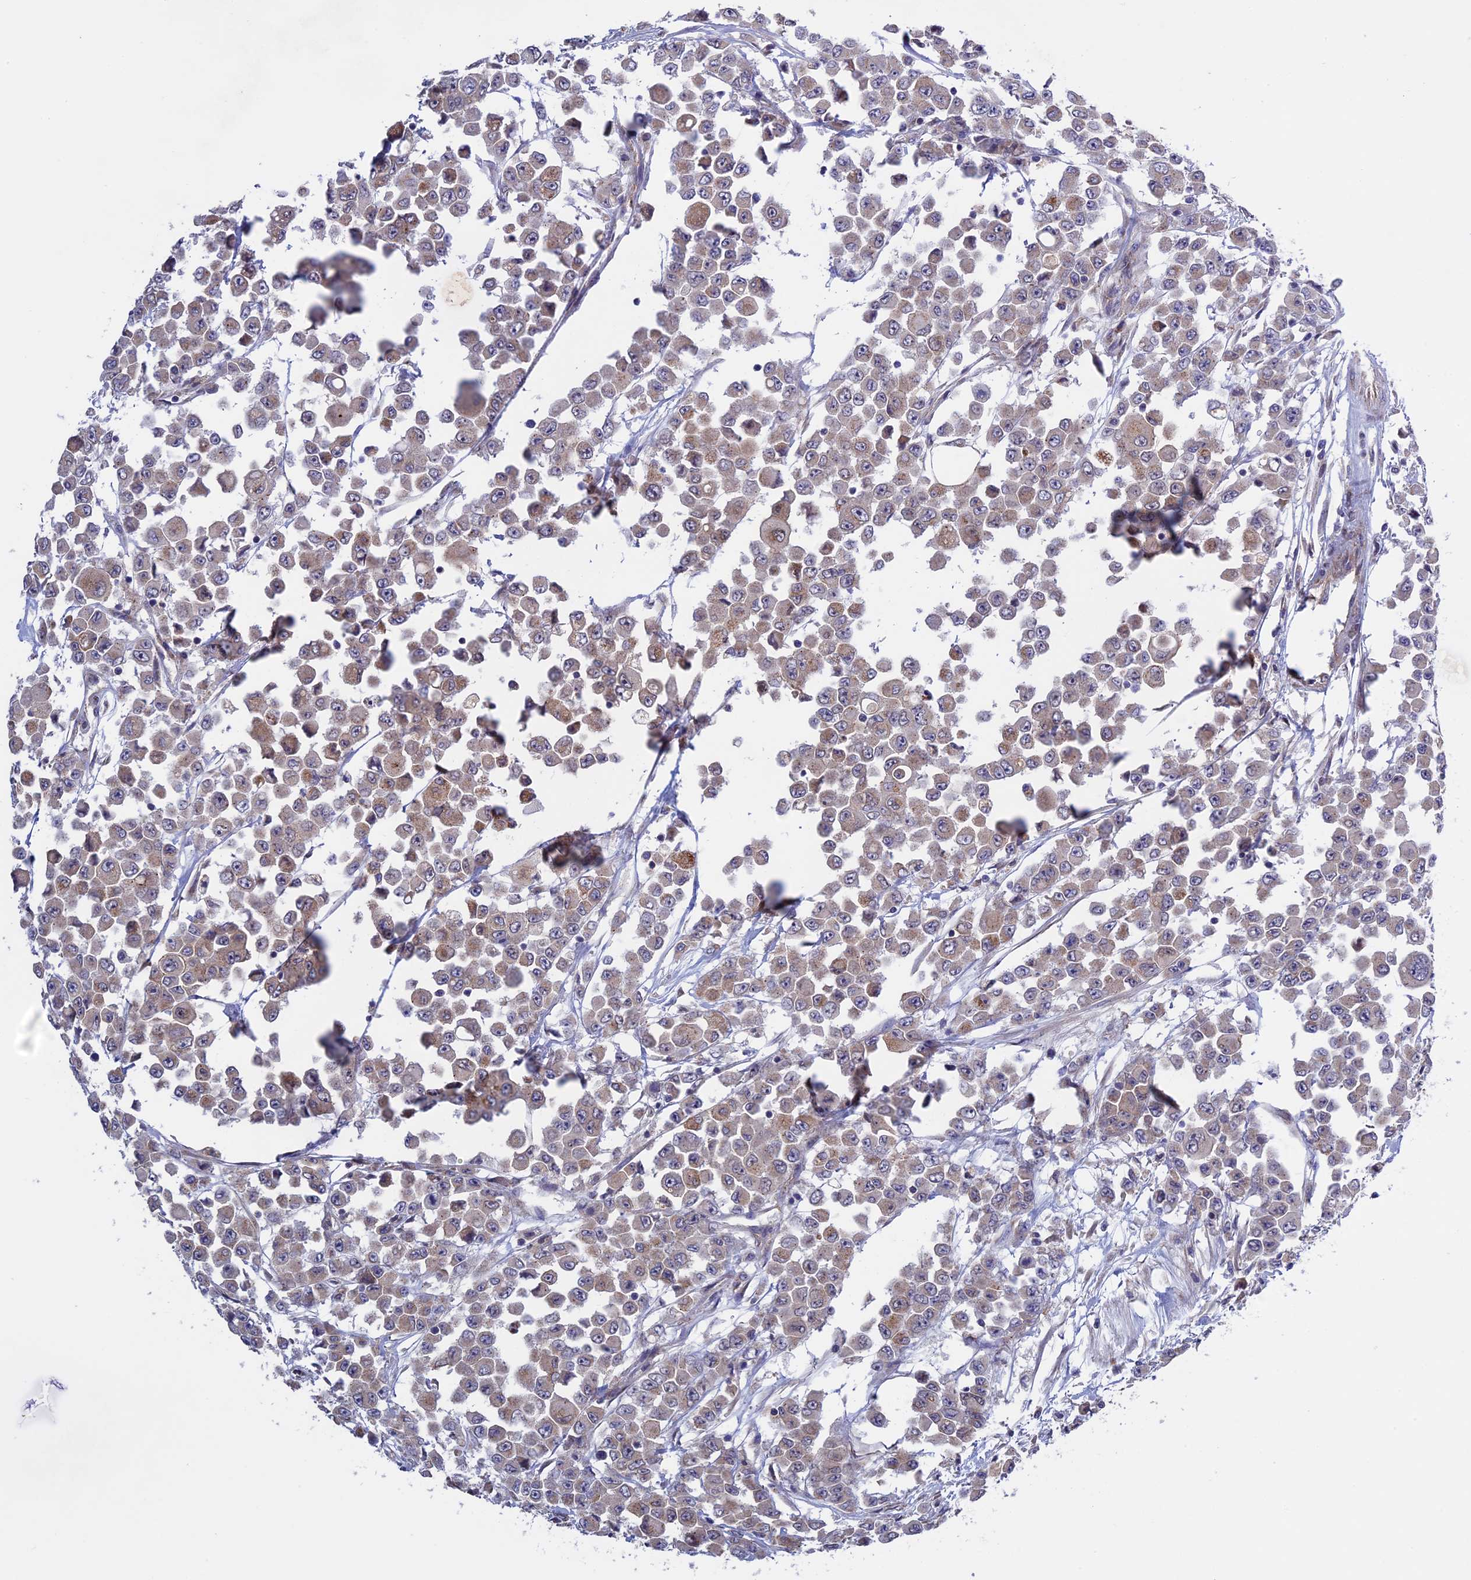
{"staining": {"intensity": "weak", "quantity": ">75%", "location": "cytoplasmic/membranous"}, "tissue": "colorectal cancer", "cell_type": "Tumor cells", "image_type": "cancer", "snomed": [{"axis": "morphology", "description": "Adenocarcinoma, NOS"}, {"axis": "topography", "description": "Colon"}], "caption": "Colorectal cancer was stained to show a protein in brown. There is low levels of weak cytoplasmic/membranous expression in approximately >75% of tumor cells. Ihc stains the protein in brown and the nuclei are stained blue.", "gene": "ETFDH", "patient": {"sex": "male", "age": 51}}